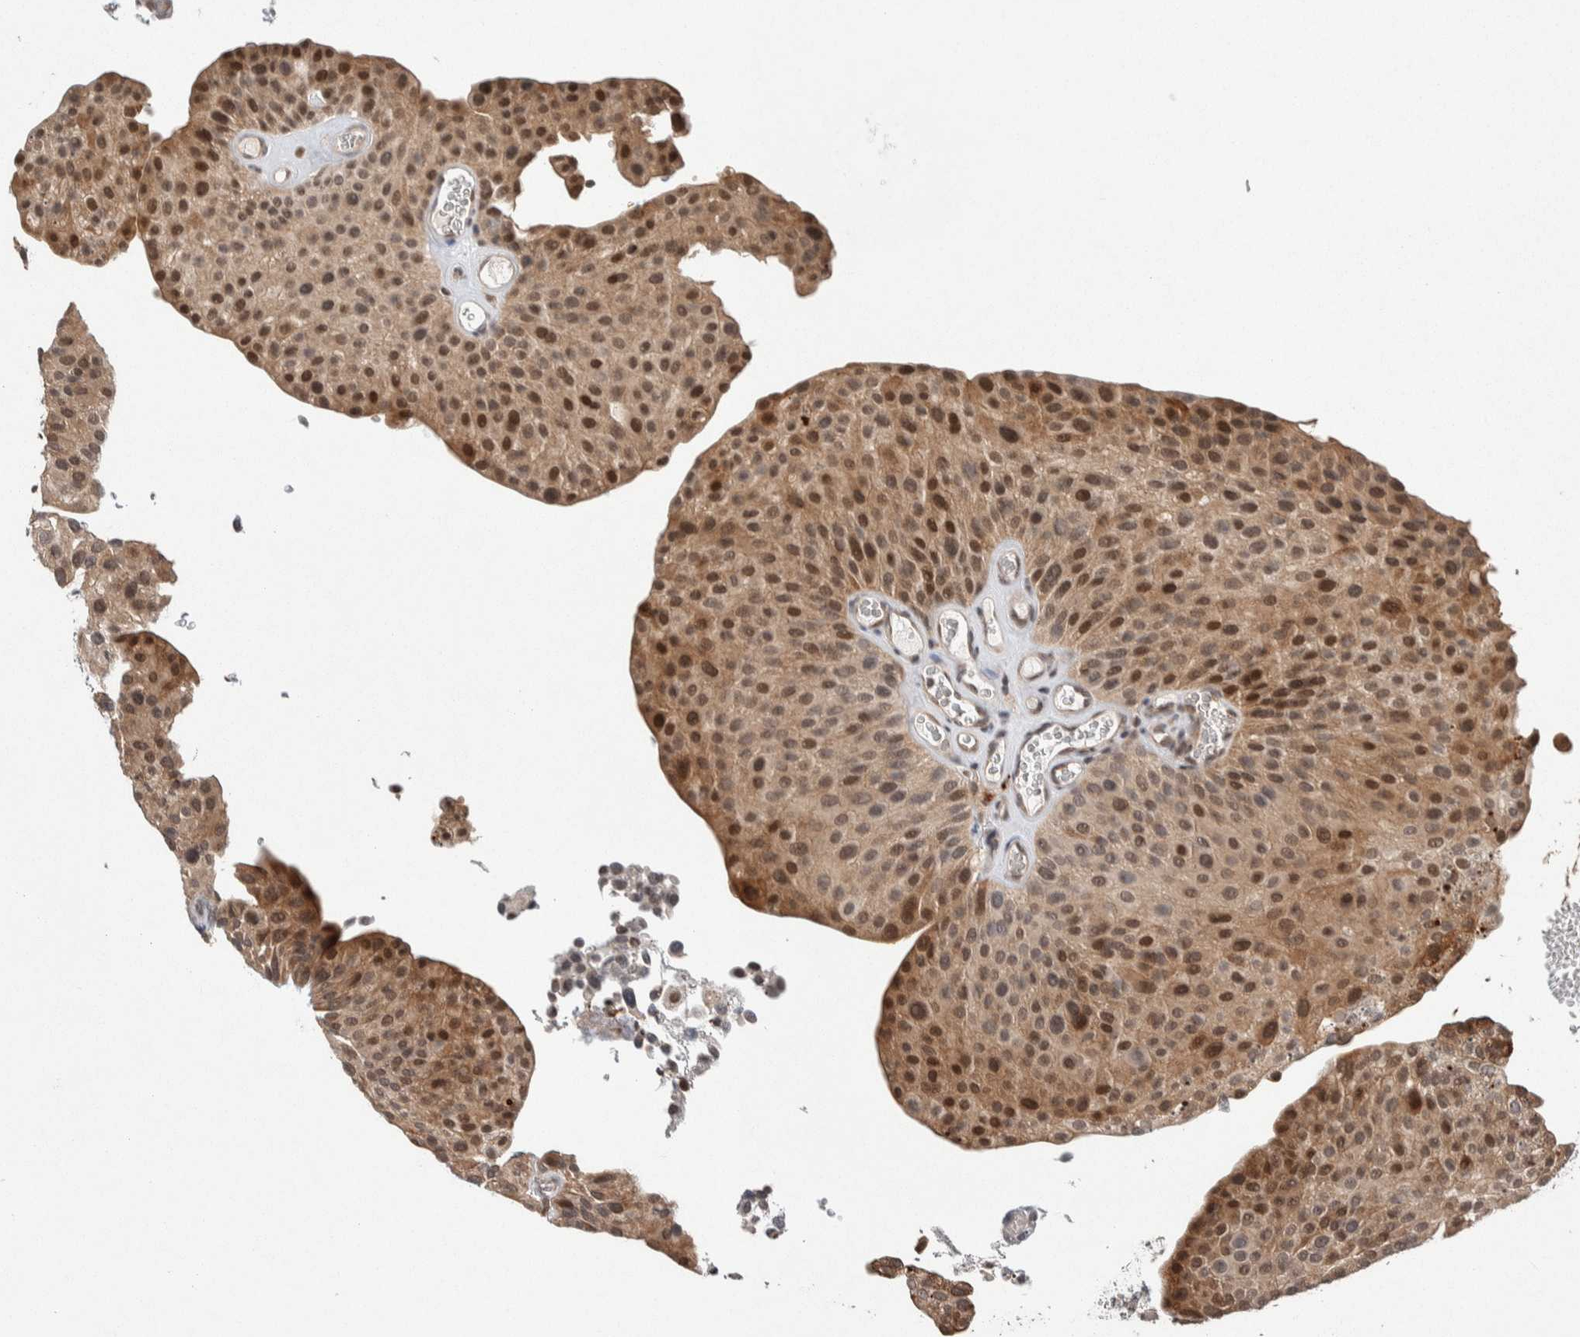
{"staining": {"intensity": "moderate", "quantity": ">75%", "location": "cytoplasmic/membranous,nuclear"}, "tissue": "urothelial cancer", "cell_type": "Tumor cells", "image_type": "cancer", "snomed": [{"axis": "morphology", "description": "Urothelial carcinoma, Low grade"}, {"axis": "topography", "description": "Smooth muscle"}, {"axis": "topography", "description": "Urinary bladder"}], "caption": "A brown stain shows moderate cytoplasmic/membranous and nuclear expression of a protein in human urothelial cancer tumor cells. The staining was performed using DAB, with brown indicating positive protein expression. Nuclei are stained blue with hematoxylin.", "gene": "KCNK1", "patient": {"sex": "male", "age": 60}}